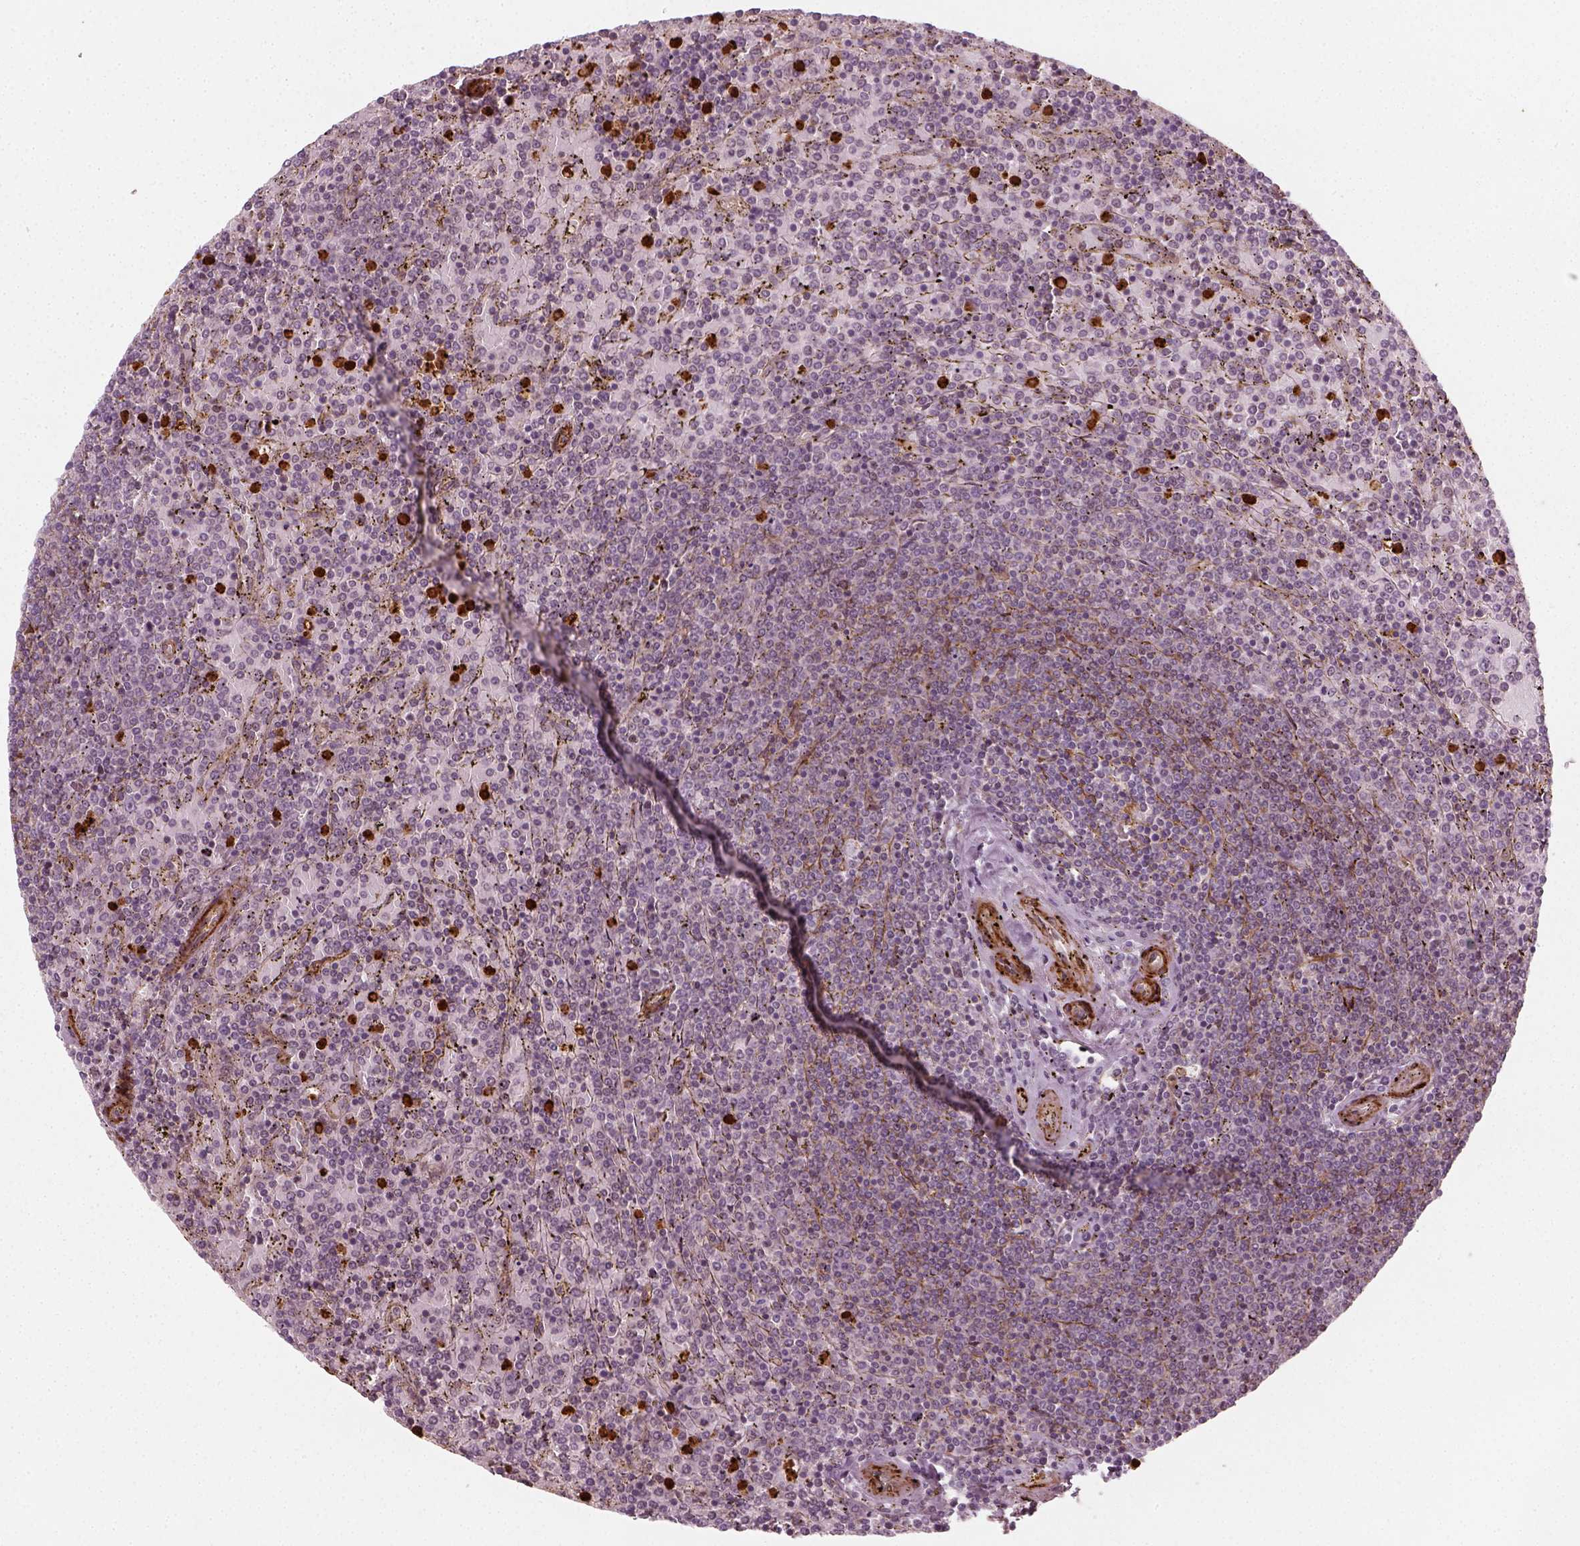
{"staining": {"intensity": "negative", "quantity": "none", "location": "none"}, "tissue": "lymphoma", "cell_type": "Tumor cells", "image_type": "cancer", "snomed": [{"axis": "morphology", "description": "Malignant lymphoma, non-Hodgkin's type, Low grade"}, {"axis": "topography", "description": "Spleen"}], "caption": "Low-grade malignant lymphoma, non-Hodgkin's type stained for a protein using immunohistochemistry displays no staining tumor cells.", "gene": "NPTN", "patient": {"sex": "female", "age": 77}}